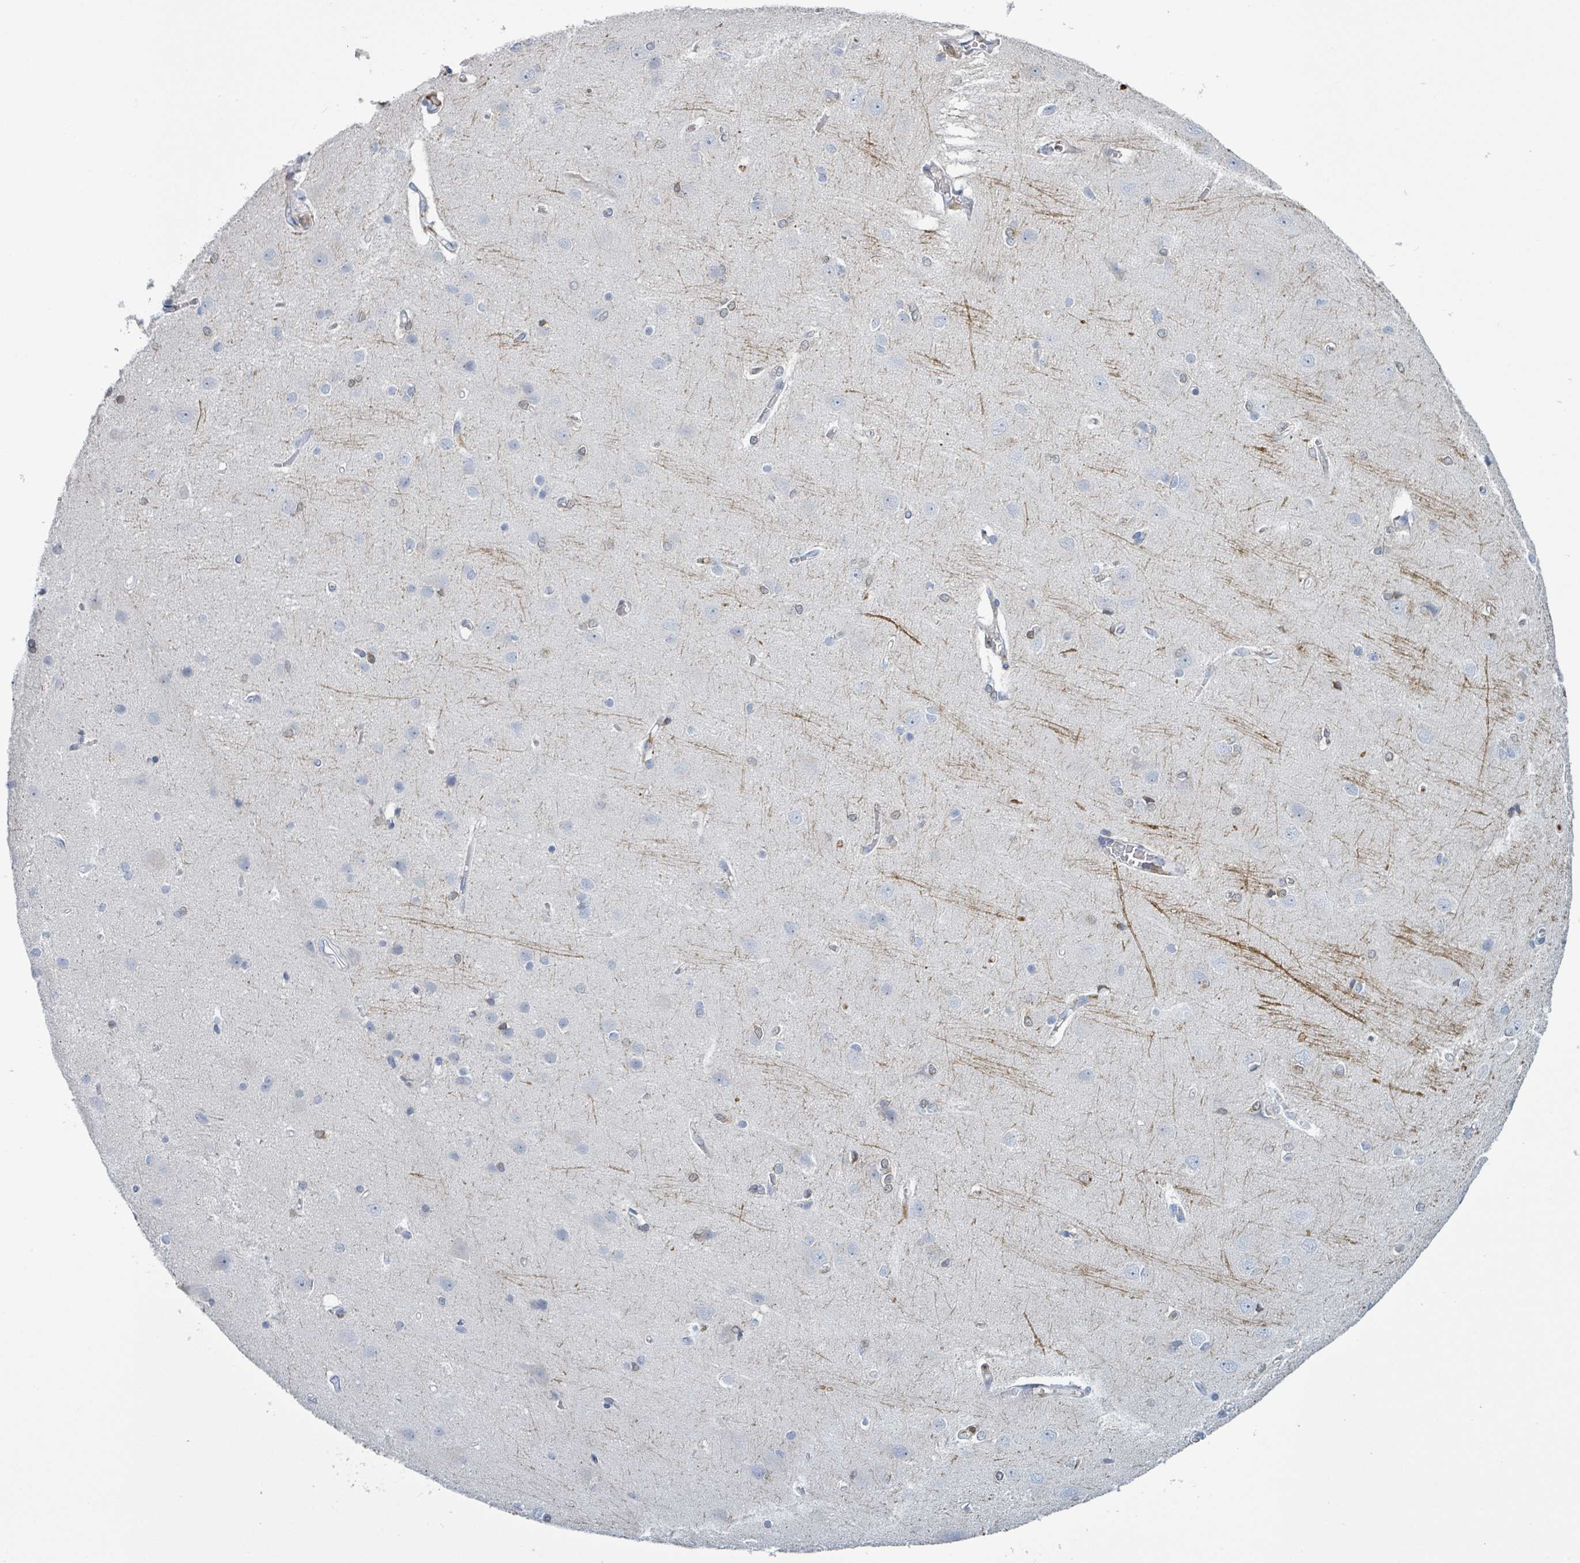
{"staining": {"intensity": "negative", "quantity": "none", "location": "none"}, "tissue": "cerebral cortex", "cell_type": "Endothelial cells", "image_type": "normal", "snomed": [{"axis": "morphology", "description": "Normal tissue, NOS"}, {"axis": "topography", "description": "Cerebral cortex"}], "caption": "DAB (3,3'-diaminobenzidine) immunohistochemical staining of unremarkable human cerebral cortex displays no significant staining in endothelial cells.", "gene": "RAB33B", "patient": {"sex": "male", "age": 37}}